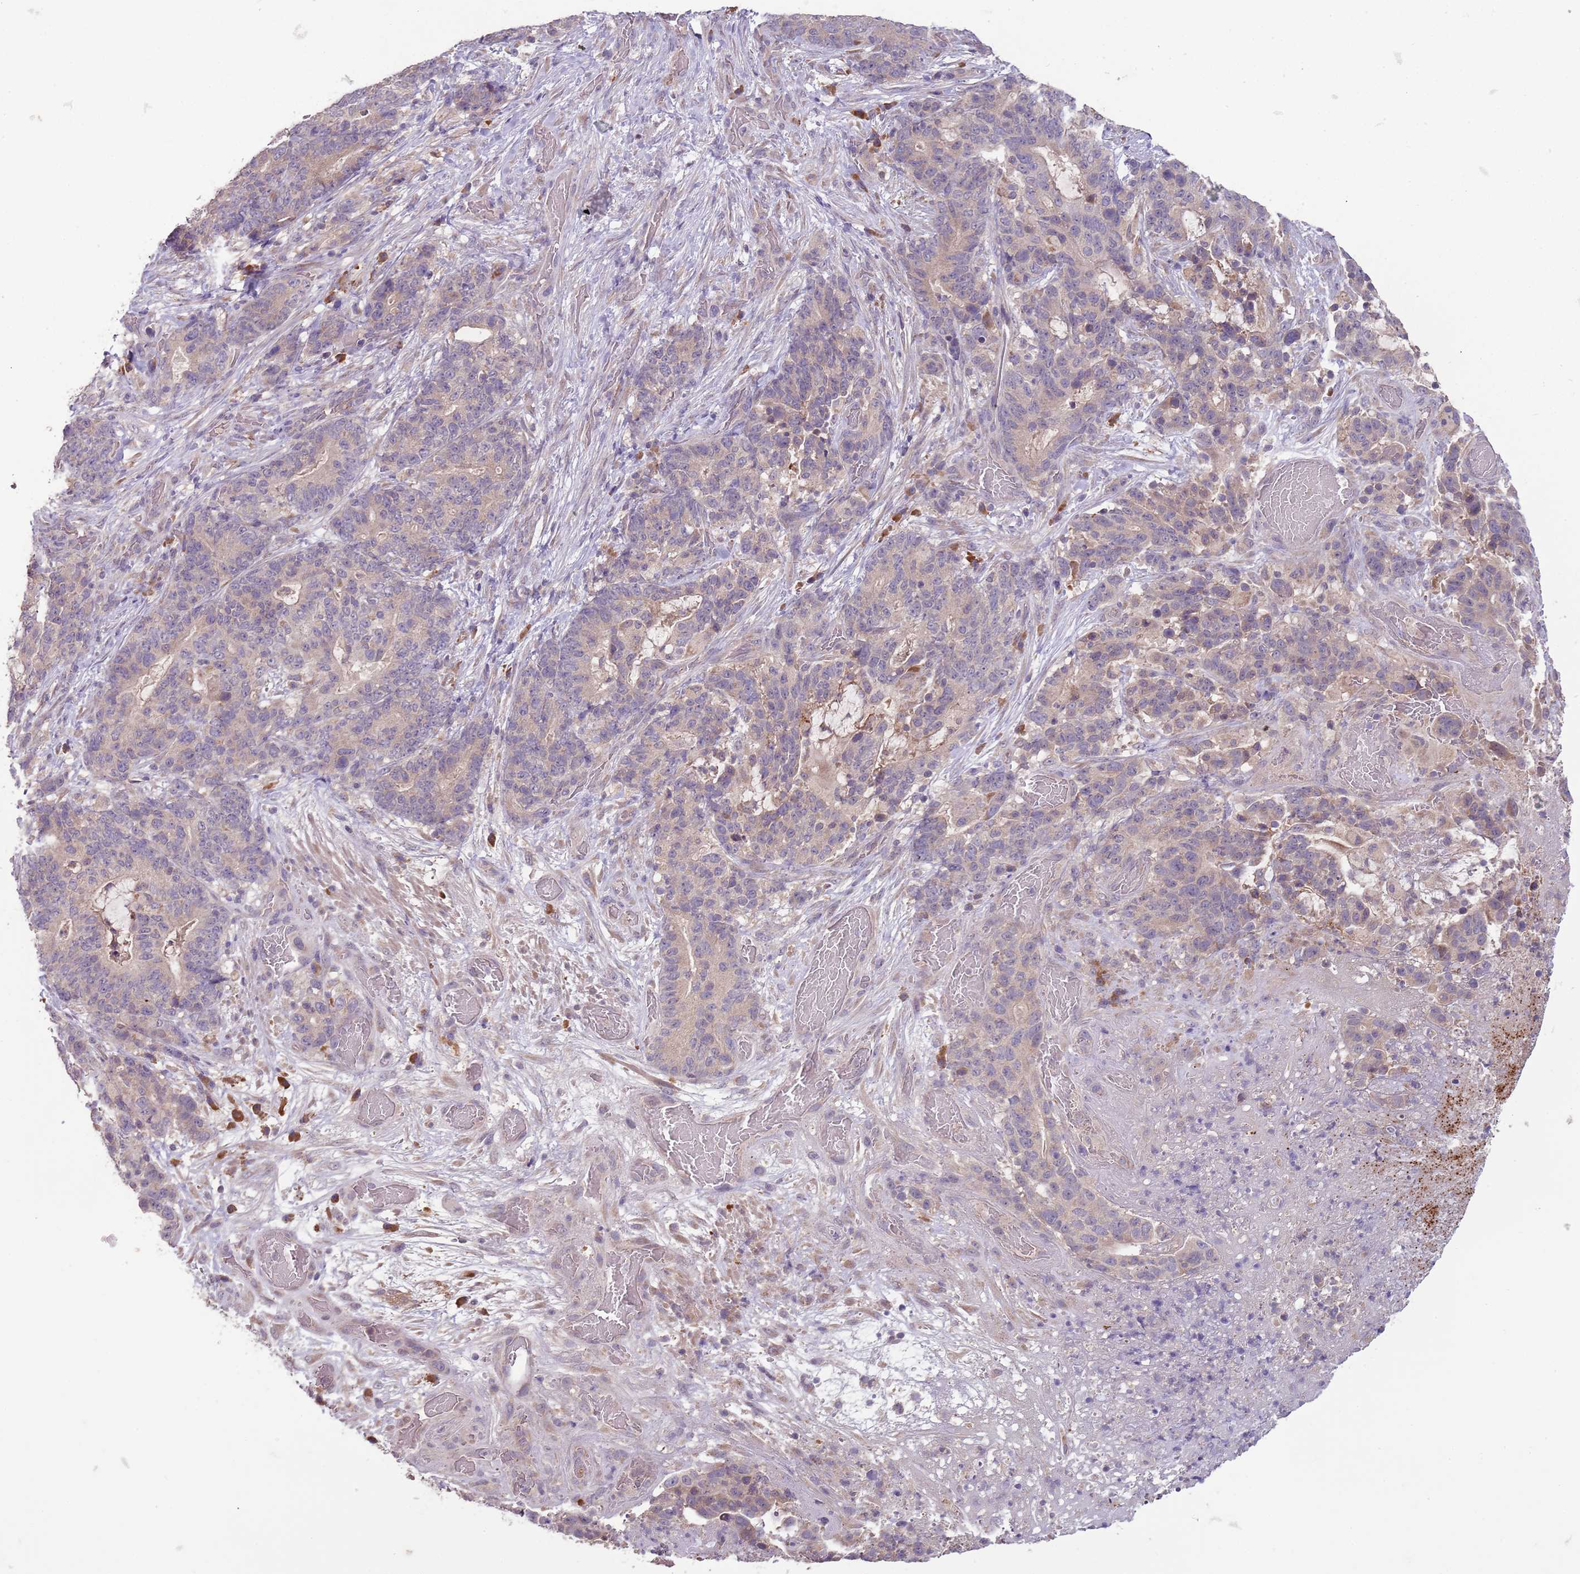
{"staining": {"intensity": "weak", "quantity": "<25%", "location": "cytoplasmic/membranous"}, "tissue": "stomach cancer", "cell_type": "Tumor cells", "image_type": "cancer", "snomed": [{"axis": "morphology", "description": "Normal tissue, NOS"}, {"axis": "morphology", "description": "Adenocarcinoma, NOS"}, {"axis": "topography", "description": "Stomach"}], "caption": "Tumor cells are negative for brown protein staining in stomach cancer.", "gene": "FECH", "patient": {"sex": "female", "age": 64}}